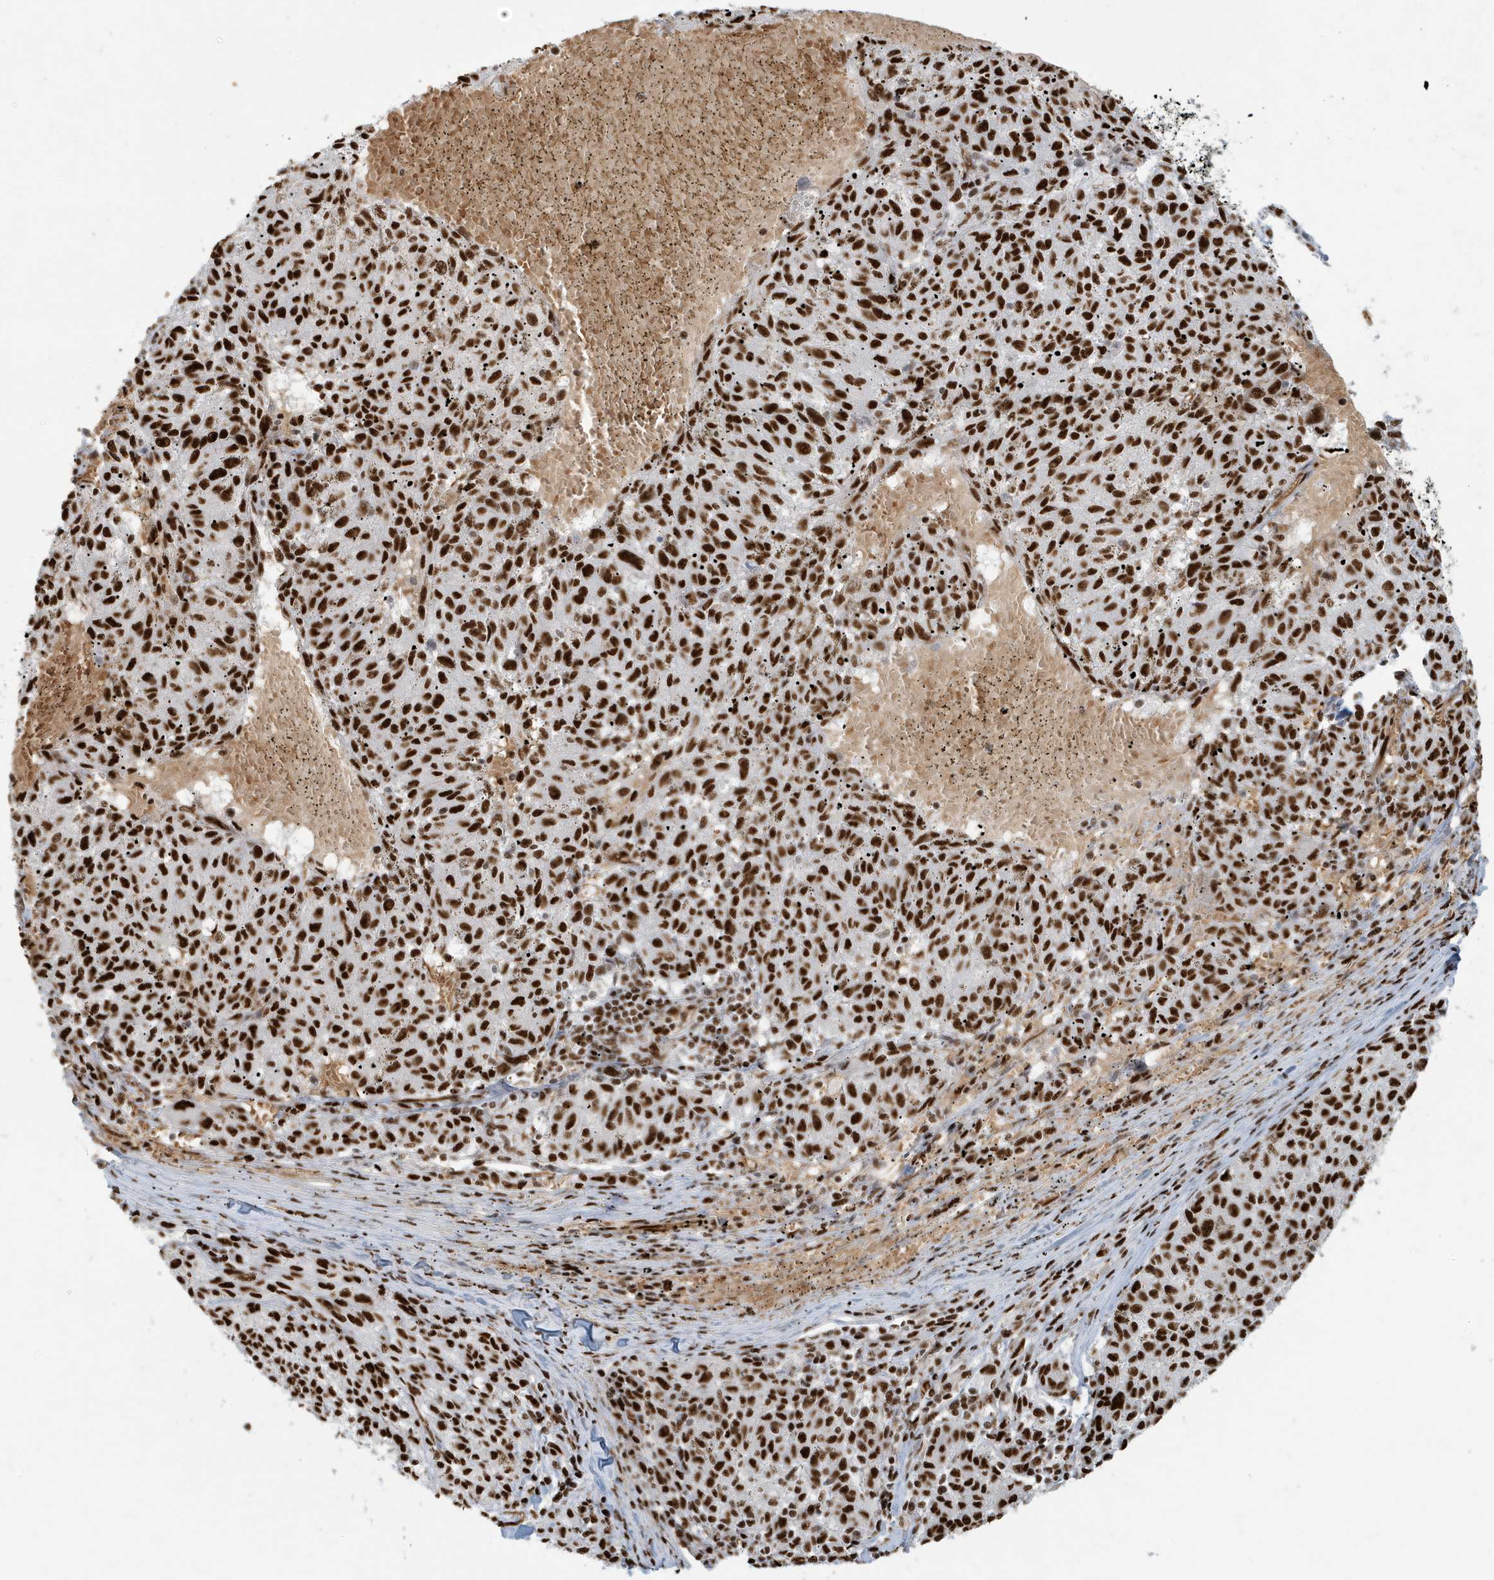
{"staining": {"intensity": "strong", "quantity": ">75%", "location": "nuclear"}, "tissue": "melanoma", "cell_type": "Tumor cells", "image_type": "cancer", "snomed": [{"axis": "morphology", "description": "Malignant melanoma, NOS"}, {"axis": "topography", "description": "Skin"}], "caption": "Protein expression analysis of human melanoma reveals strong nuclear positivity in approximately >75% of tumor cells.", "gene": "CKS2", "patient": {"sex": "female", "age": 72}}